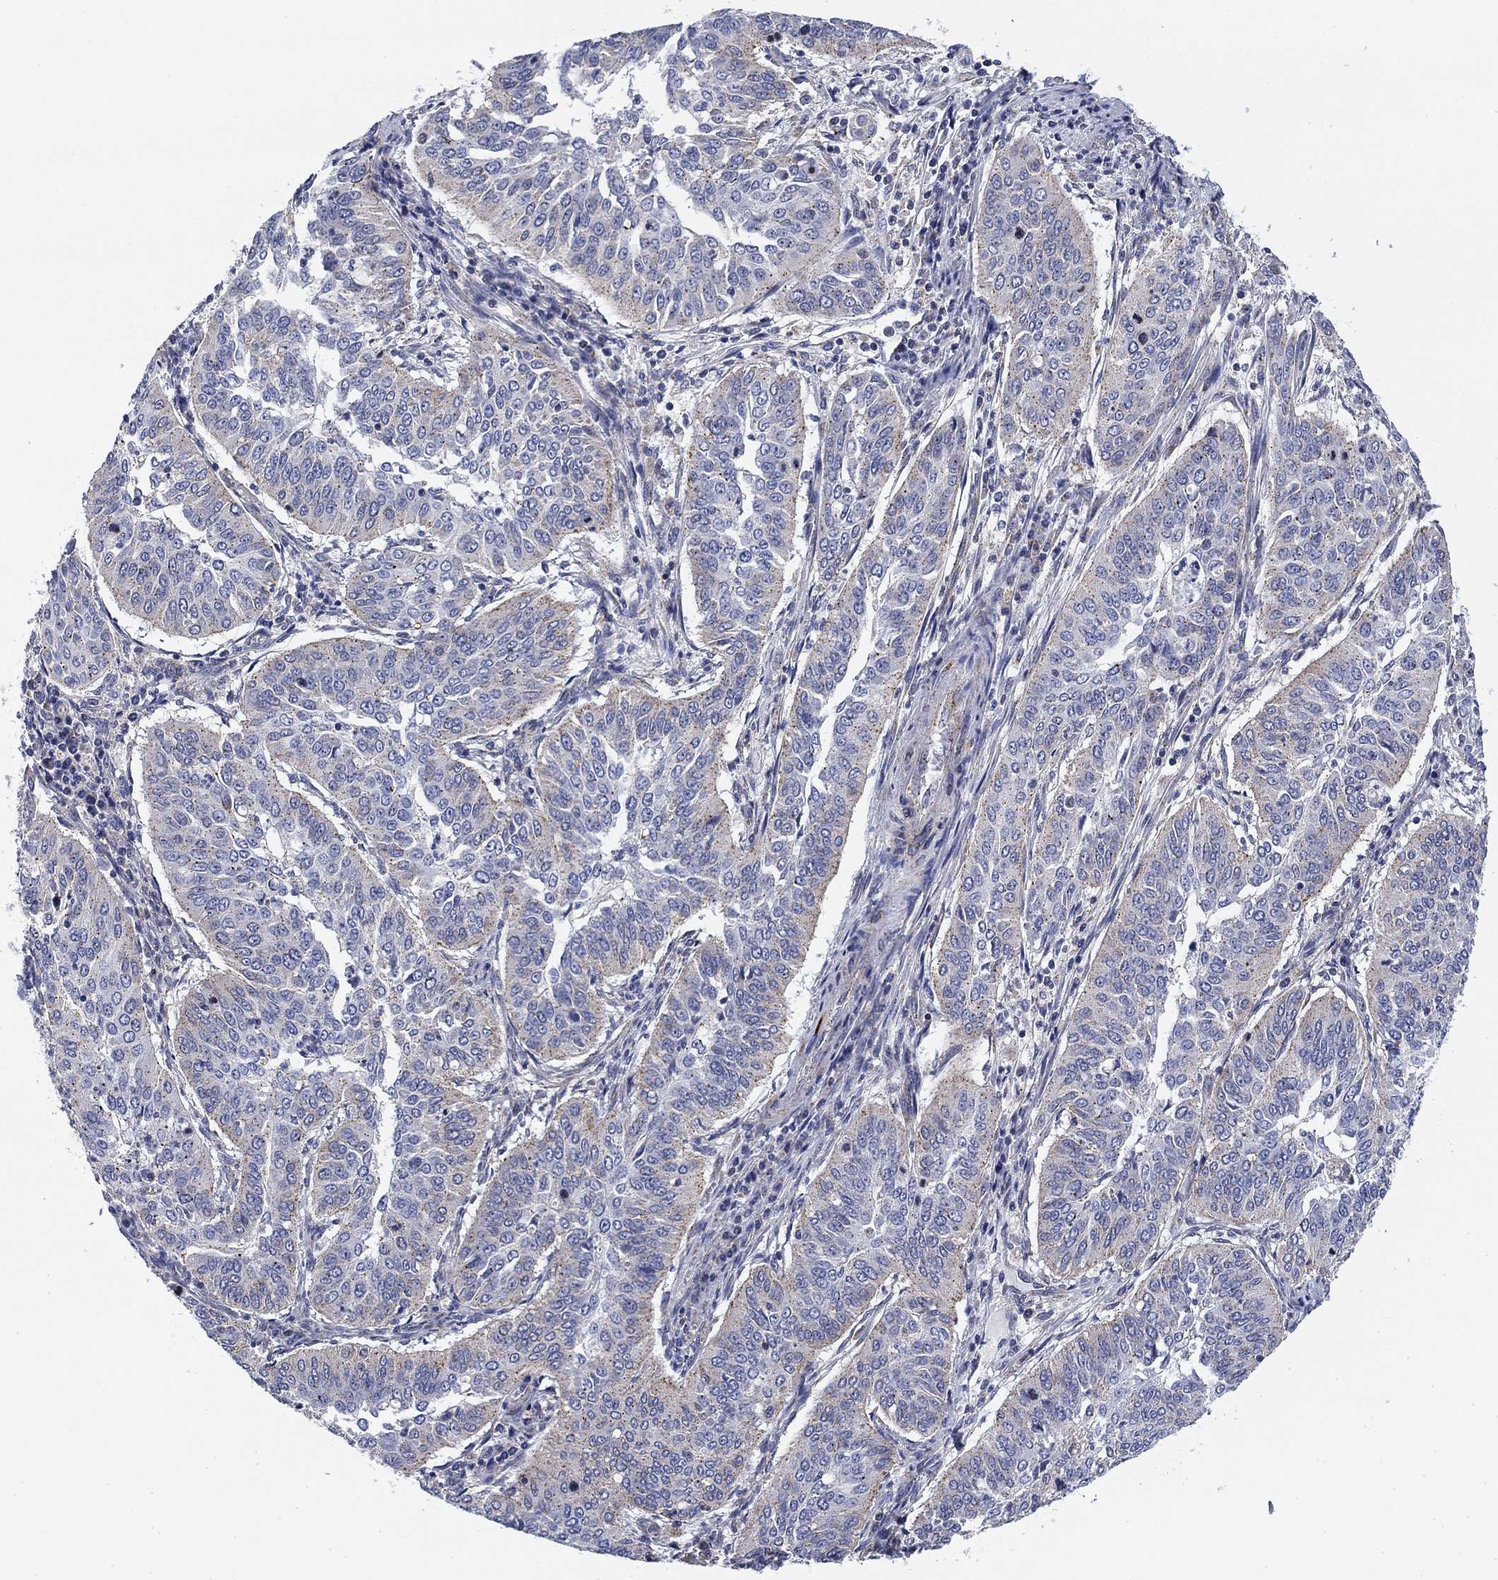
{"staining": {"intensity": "negative", "quantity": "none", "location": "none"}, "tissue": "cervical cancer", "cell_type": "Tumor cells", "image_type": "cancer", "snomed": [{"axis": "morphology", "description": "Normal tissue, NOS"}, {"axis": "morphology", "description": "Squamous cell carcinoma, NOS"}, {"axis": "topography", "description": "Cervix"}], "caption": "Tumor cells are negative for protein expression in human squamous cell carcinoma (cervical).", "gene": "NACAD", "patient": {"sex": "female", "age": 39}}